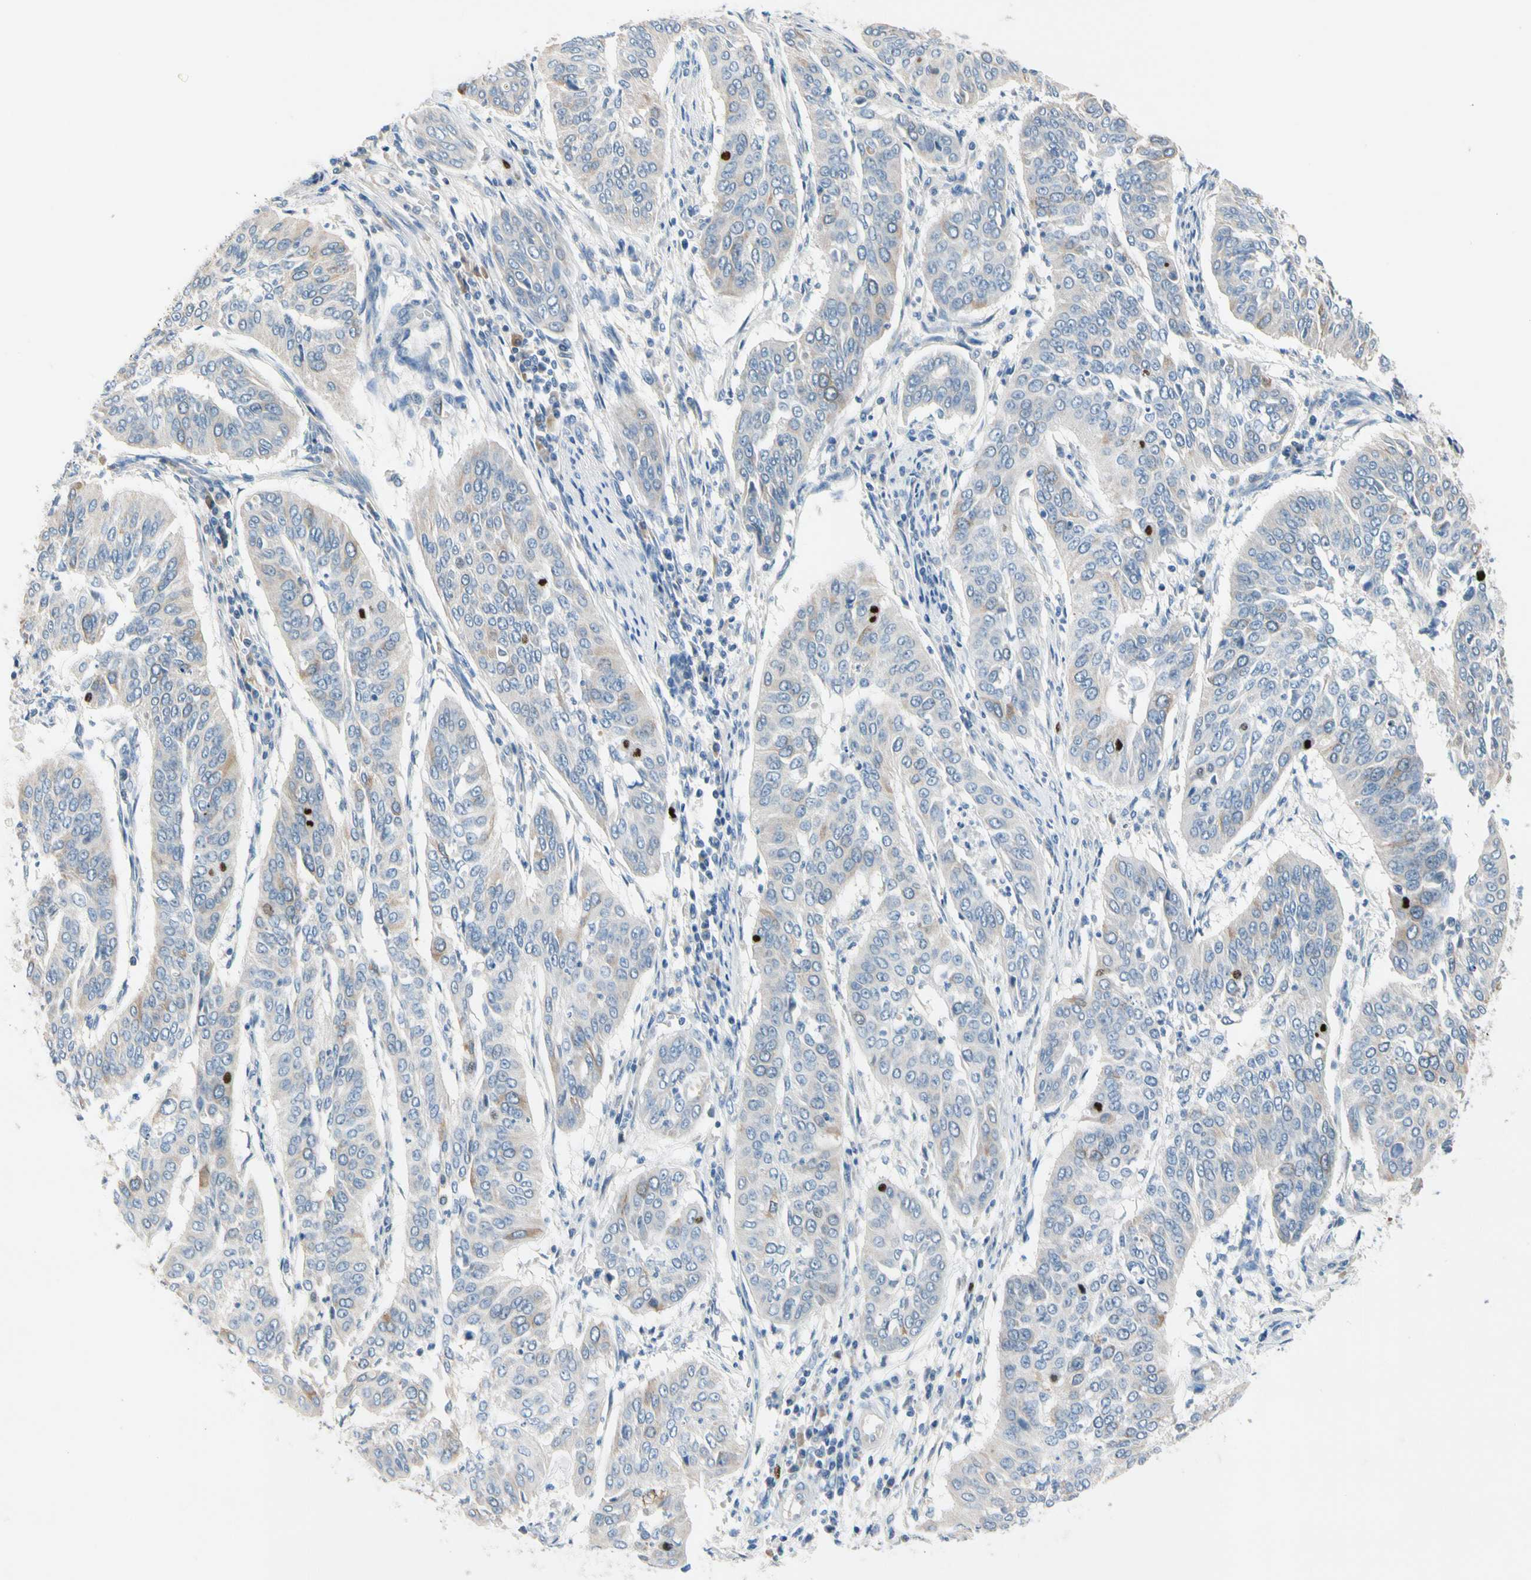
{"staining": {"intensity": "weak", "quantity": "<25%", "location": "cytoplasmic/membranous"}, "tissue": "cervical cancer", "cell_type": "Tumor cells", "image_type": "cancer", "snomed": [{"axis": "morphology", "description": "Normal tissue, NOS"}, {"axis": "morphology", "description": "Squamous cell carcinoma, NOS"}, {"axis": "topography", "description": "Cervix"}], "caption": "DAB immunohistochemical staining of cervical cancer reveals no significant positivity in tumor cells. The staining was performed using DAB to visualize the protein expression in brown, while the nuclei were stained in blue with hematoxylin (Magnification: 20x).", "gene": "CKAP2", "patient": {"sex": "female", "age": 39}}